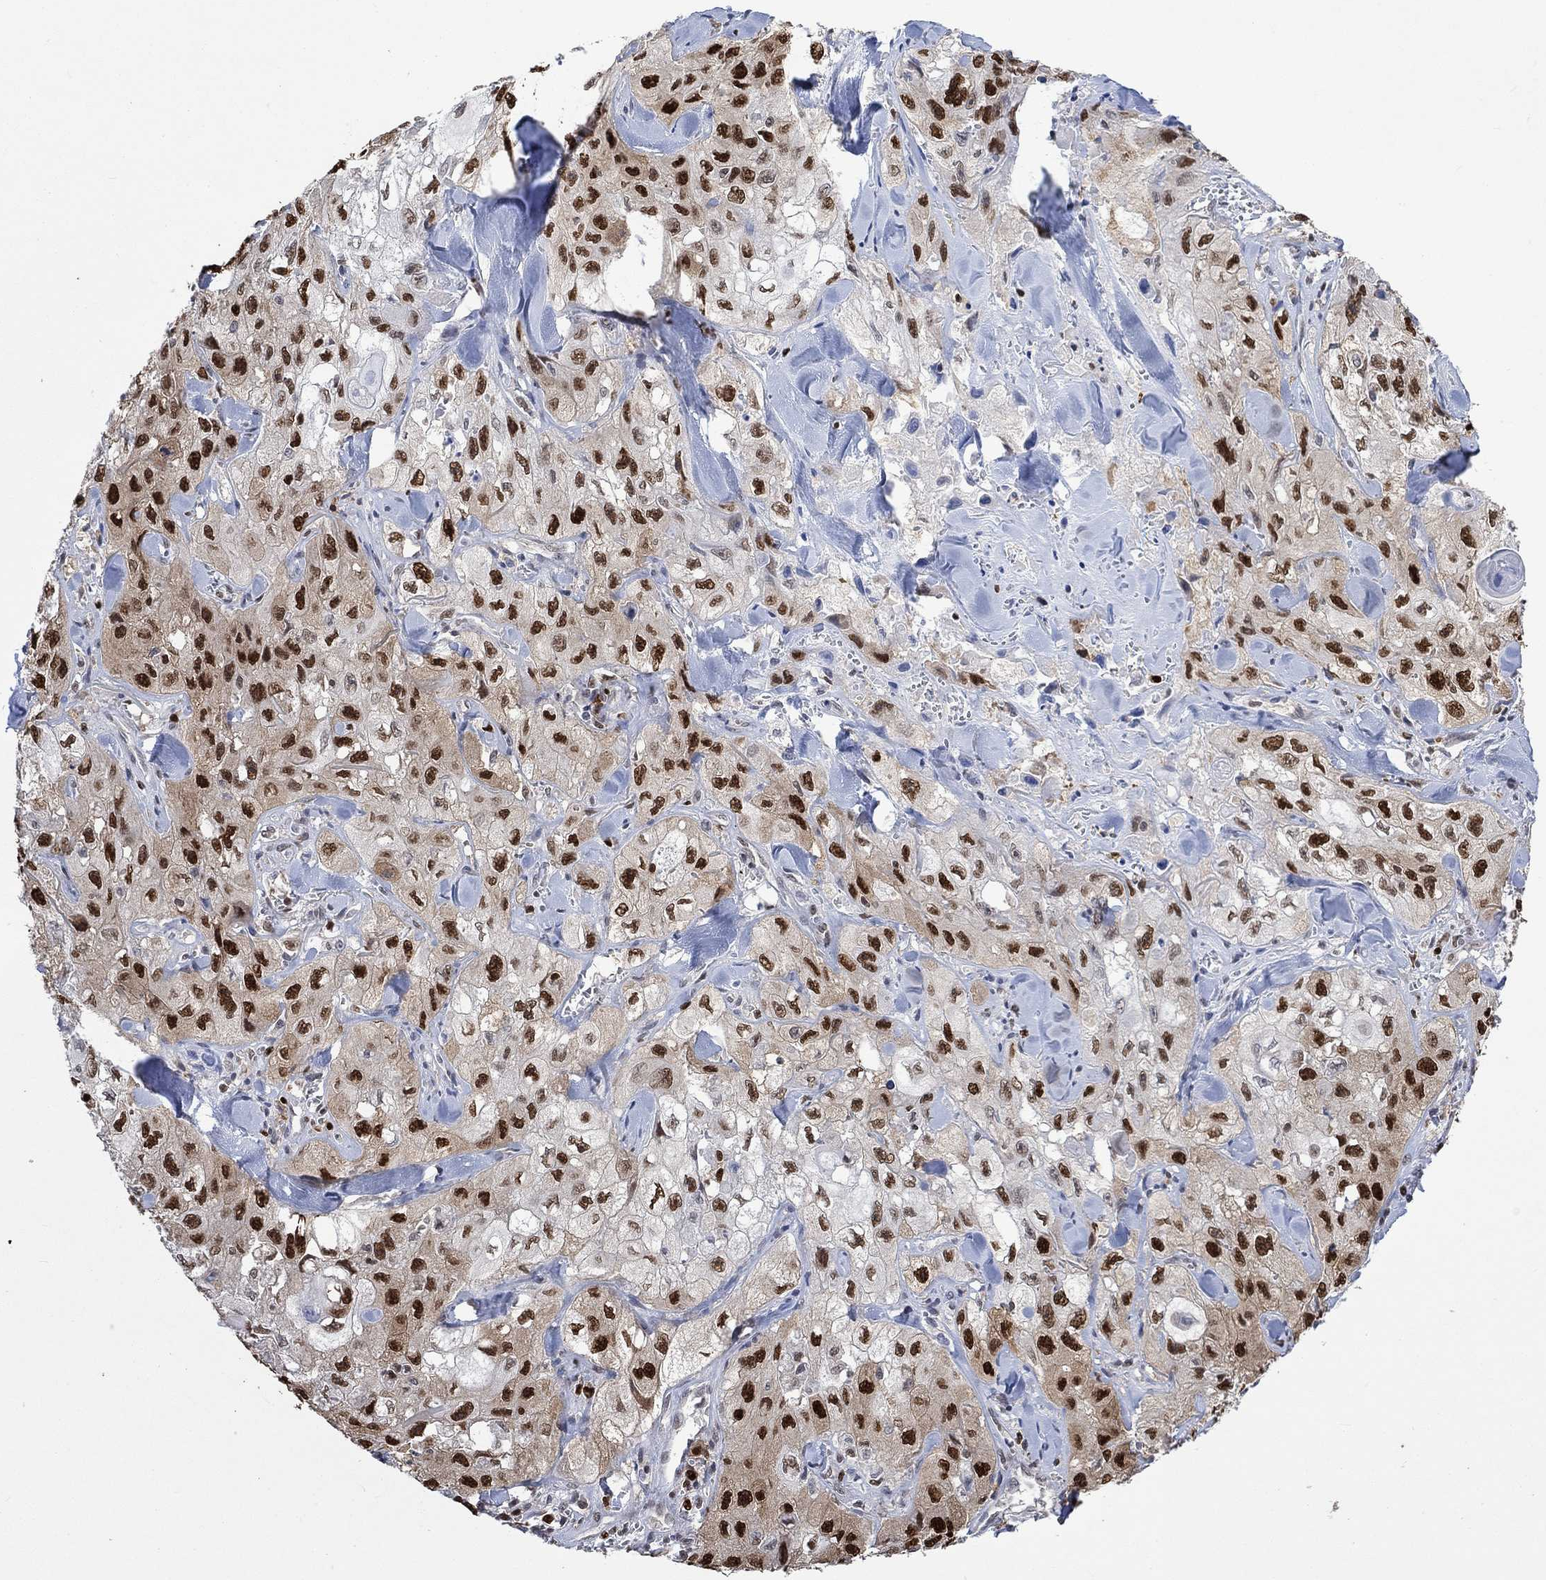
{"staining": {"intensity": "strong", "quantity": ">75%", "location": "nuclear"}, "tissue": "skin cancer", "cell_type": "Tumor cells", "image_type": "cancer", "snomed": [{"axis": "morphology", "description": "Squamous cell carcinoma, NOS"}, {"axis": "topography", "description": "Skin"}, {"axis": "topography", "description": "Subcutis"}], "caption": "The photomicrograph displays immunohistochemical staining of skin squamous cell carcinoma. There is strong nuclear positivity is appreciated in about >75% of tumor cells.", "gene": "RAD54L2", "patient": {"sex": "male", "age": 73}}